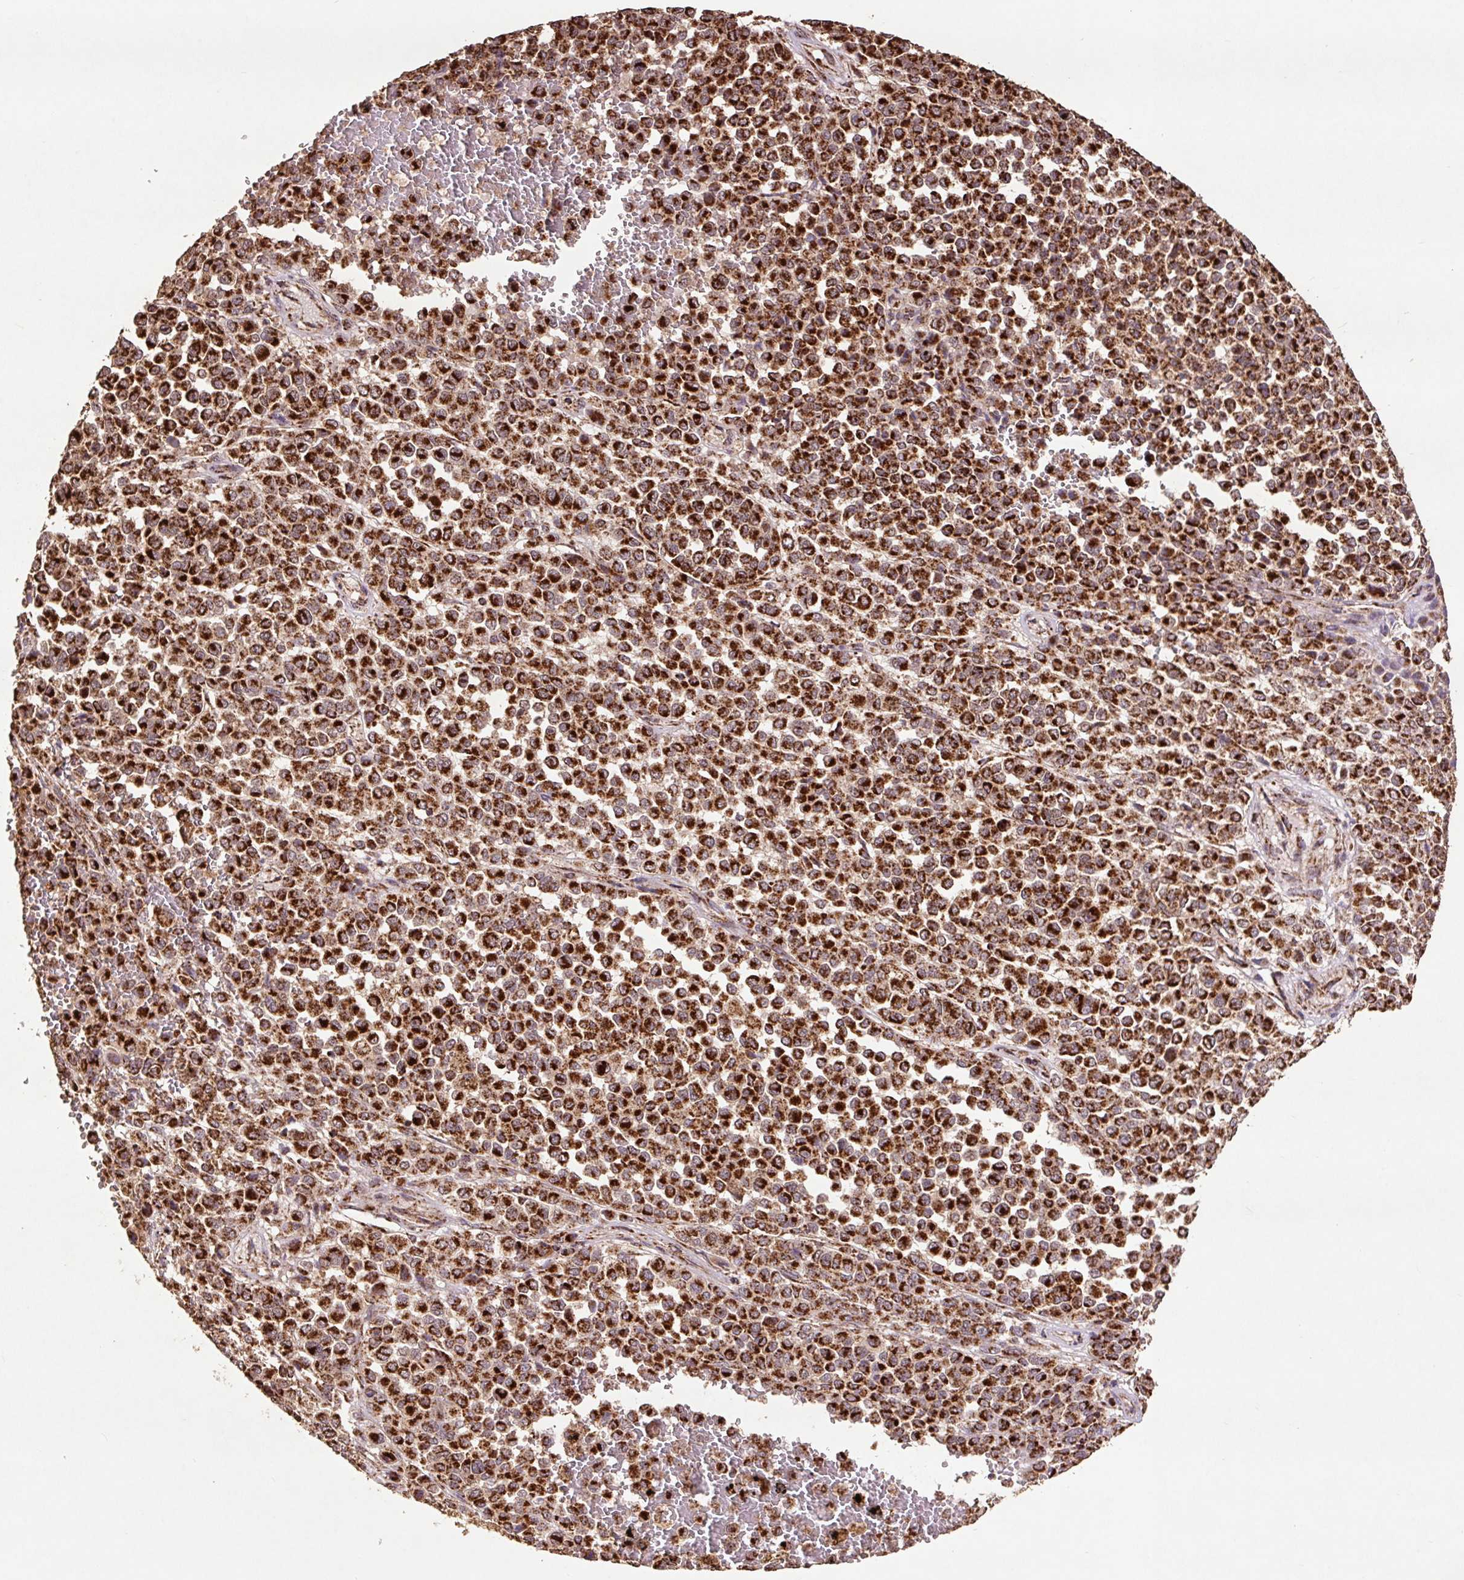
{"staining": {"intensity": "strong", "quantity": ">75%", "location": "cytoplasmic/membranous"}, "tissue": "melanoma", "cell_type": "Tumor cells", "image_type": "cancer", "snomed": [{"axis": "morphology", "description": "Malignant melanoma, Metastatic site"}, {"axis": "topography", "description": "Pancreas"}], "caption": "Approximately >75% of tumor cells in human malignant melanoma (metastatic site) display strong cytoplasmic/membranous protein positivity as visualized by brown immunohistochemical staining.", "gene": "ATP5F1A", "patient": {"sex": "female", "age": 30}}